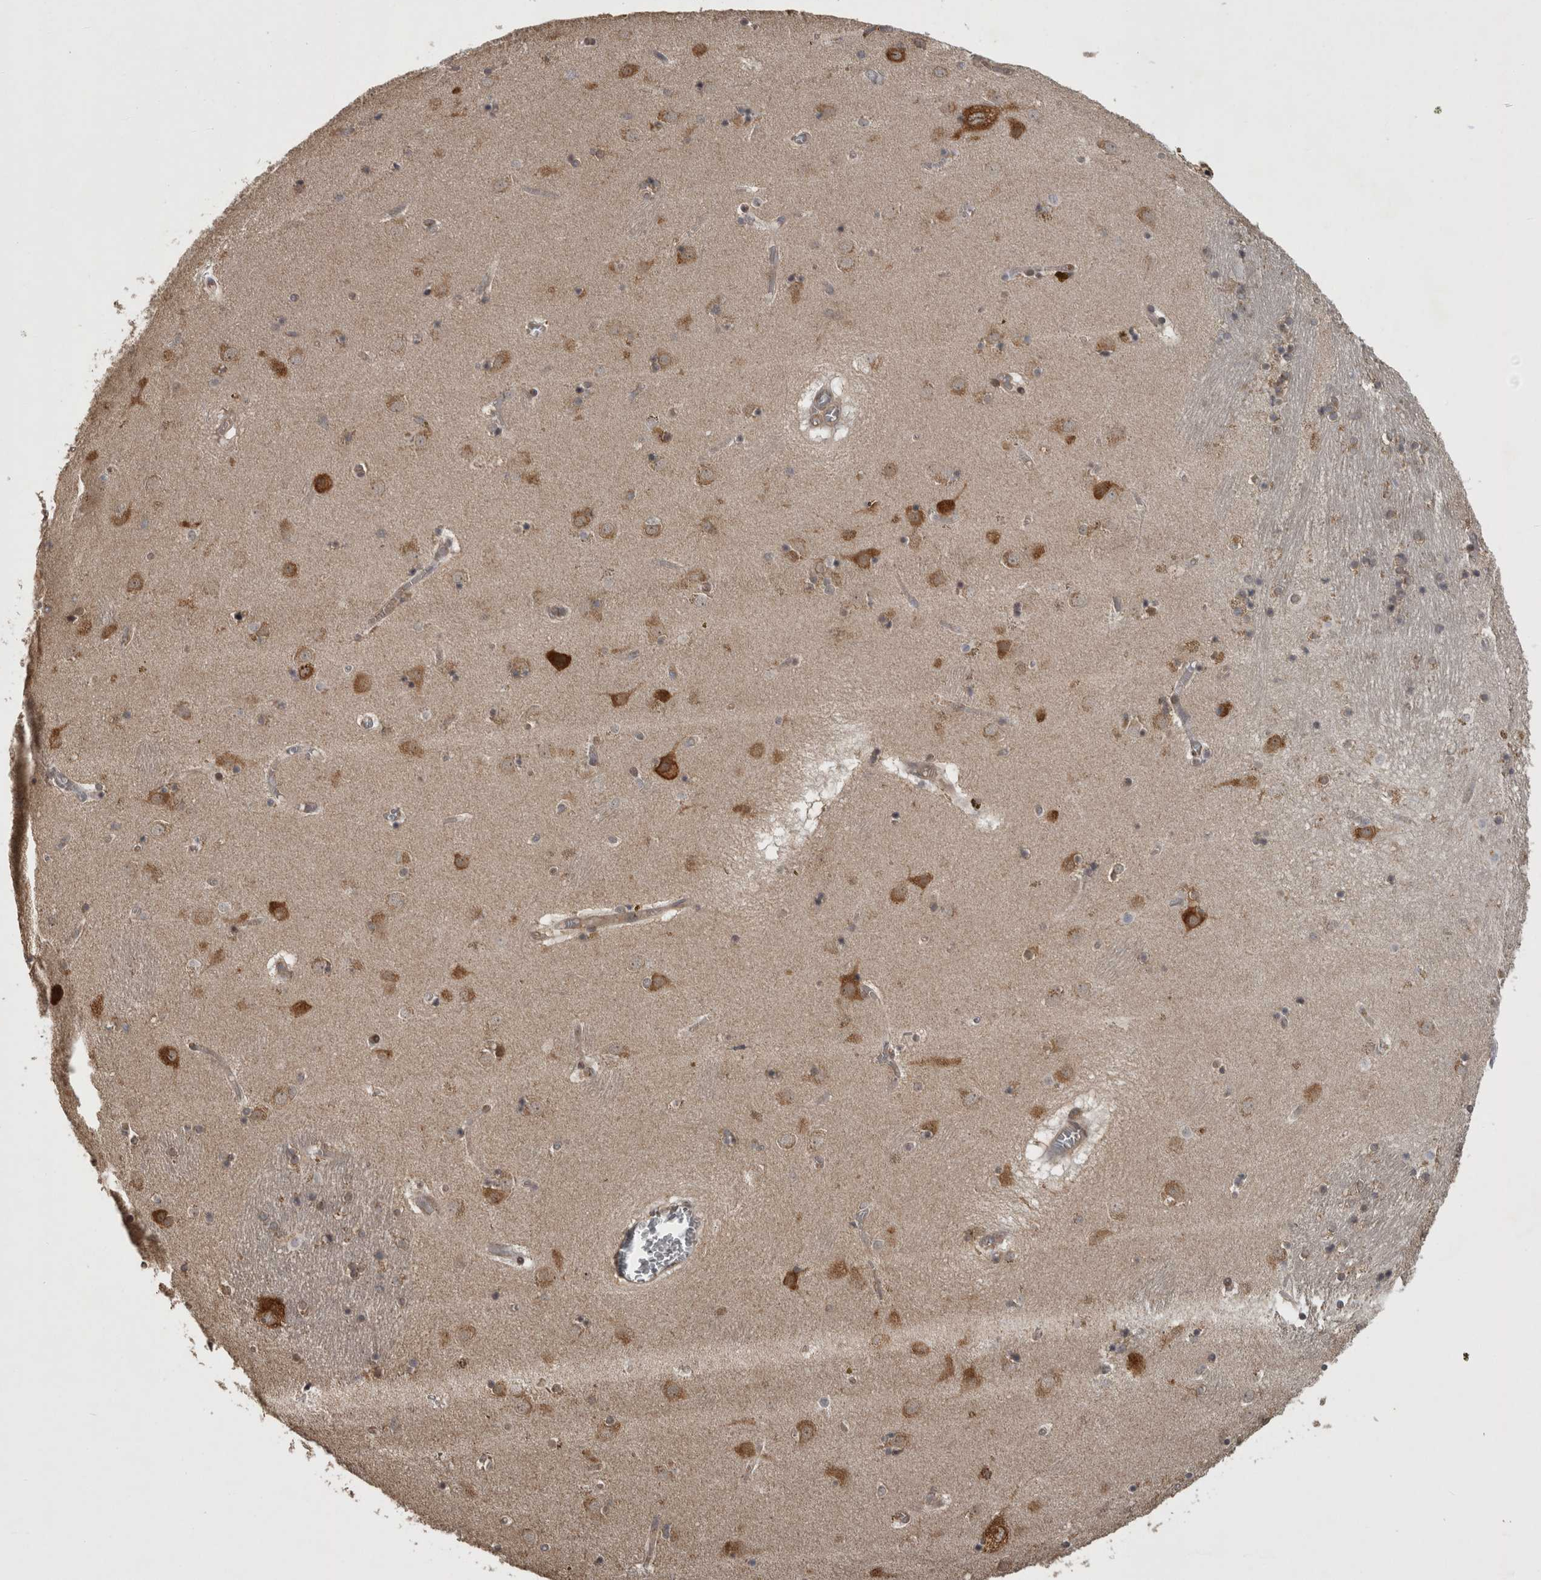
{"staining": {"intensity": "moderate", "quantity": "<25%", "location": "cytoplasmic/membranous"}, "tissue": "caudate", "cell_type": "Glial cells", "image_type": "normal", "snomed": [{"axis": "morphology", "description": "Normal tissue, NOS"}, {"axis": "topography", "description": "Lateral ventricle wall"}], "caption": "Immunohistochemistry micrograph of normal caudate: human caudate stained using IHC reveals low levels of moderate protein expression localized specifically in the cytoplasmic/membranous of glial cells, appearing as a cytoplasmic/membranous brown color.", "gene": "ATXN2", "patient": {"sex": "male", "age": 70}}